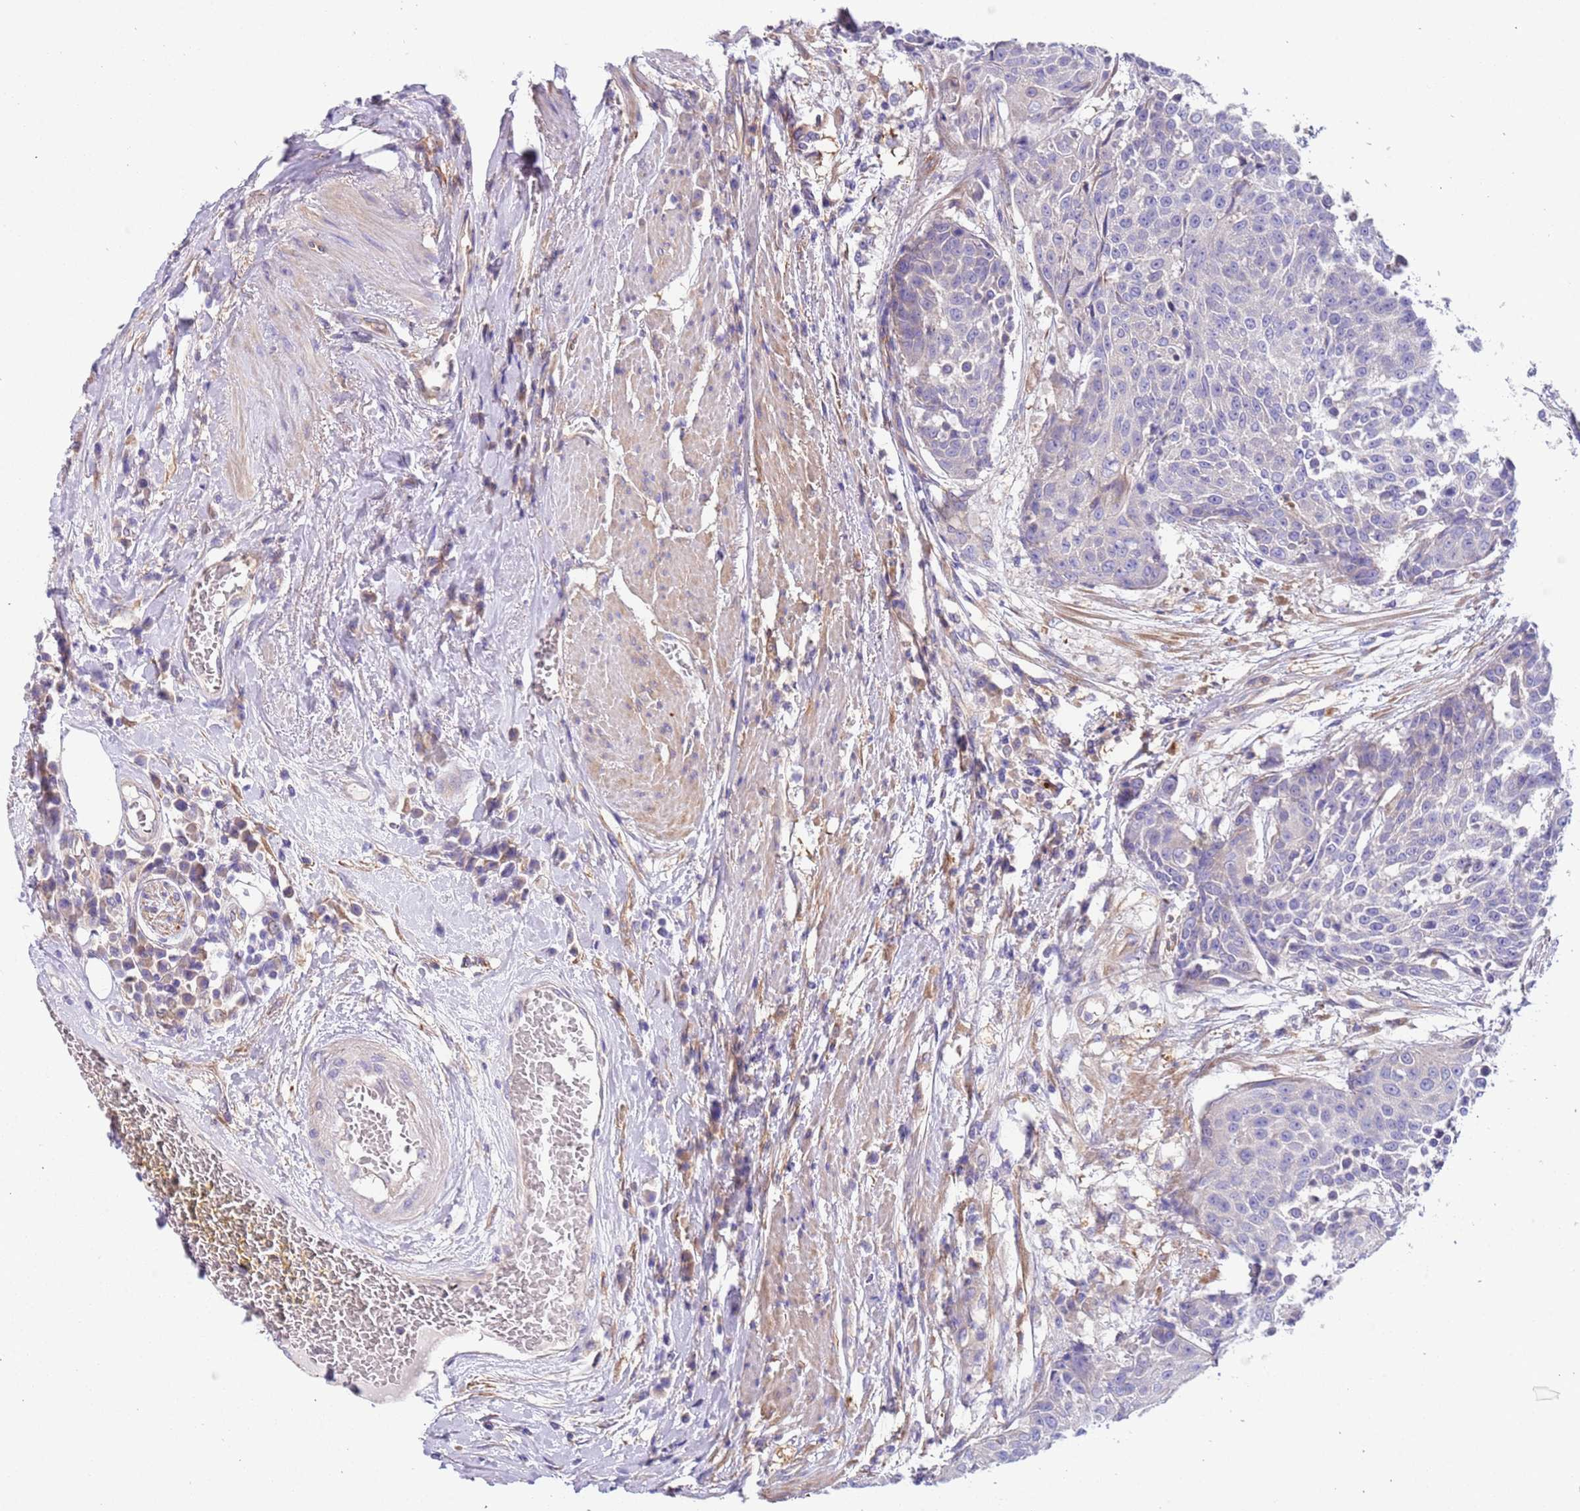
{"staining": {"intensity": "negative", "quantity": "none", "location": "none"}, "tissue": "urothelial cancer", "cell_type": "Tumor cells", "image_type": "cancer", "snomed": [{"axis": "morphology", "description": "Urothelial carcinoma, High grade"}, {"axis": "topography", "description": "Urinary bladder"}], "caption": "High magnification brightfield microscopy of high-grade urothelial carcinoma stained with DAB (3,3'-diaminobenzidine) (brown) and counterstained with hematoxylin (blue): tumor cells show no significant positivity.", "gene": "LAMB4", "patient": {"sex": "female", "age": 63}}